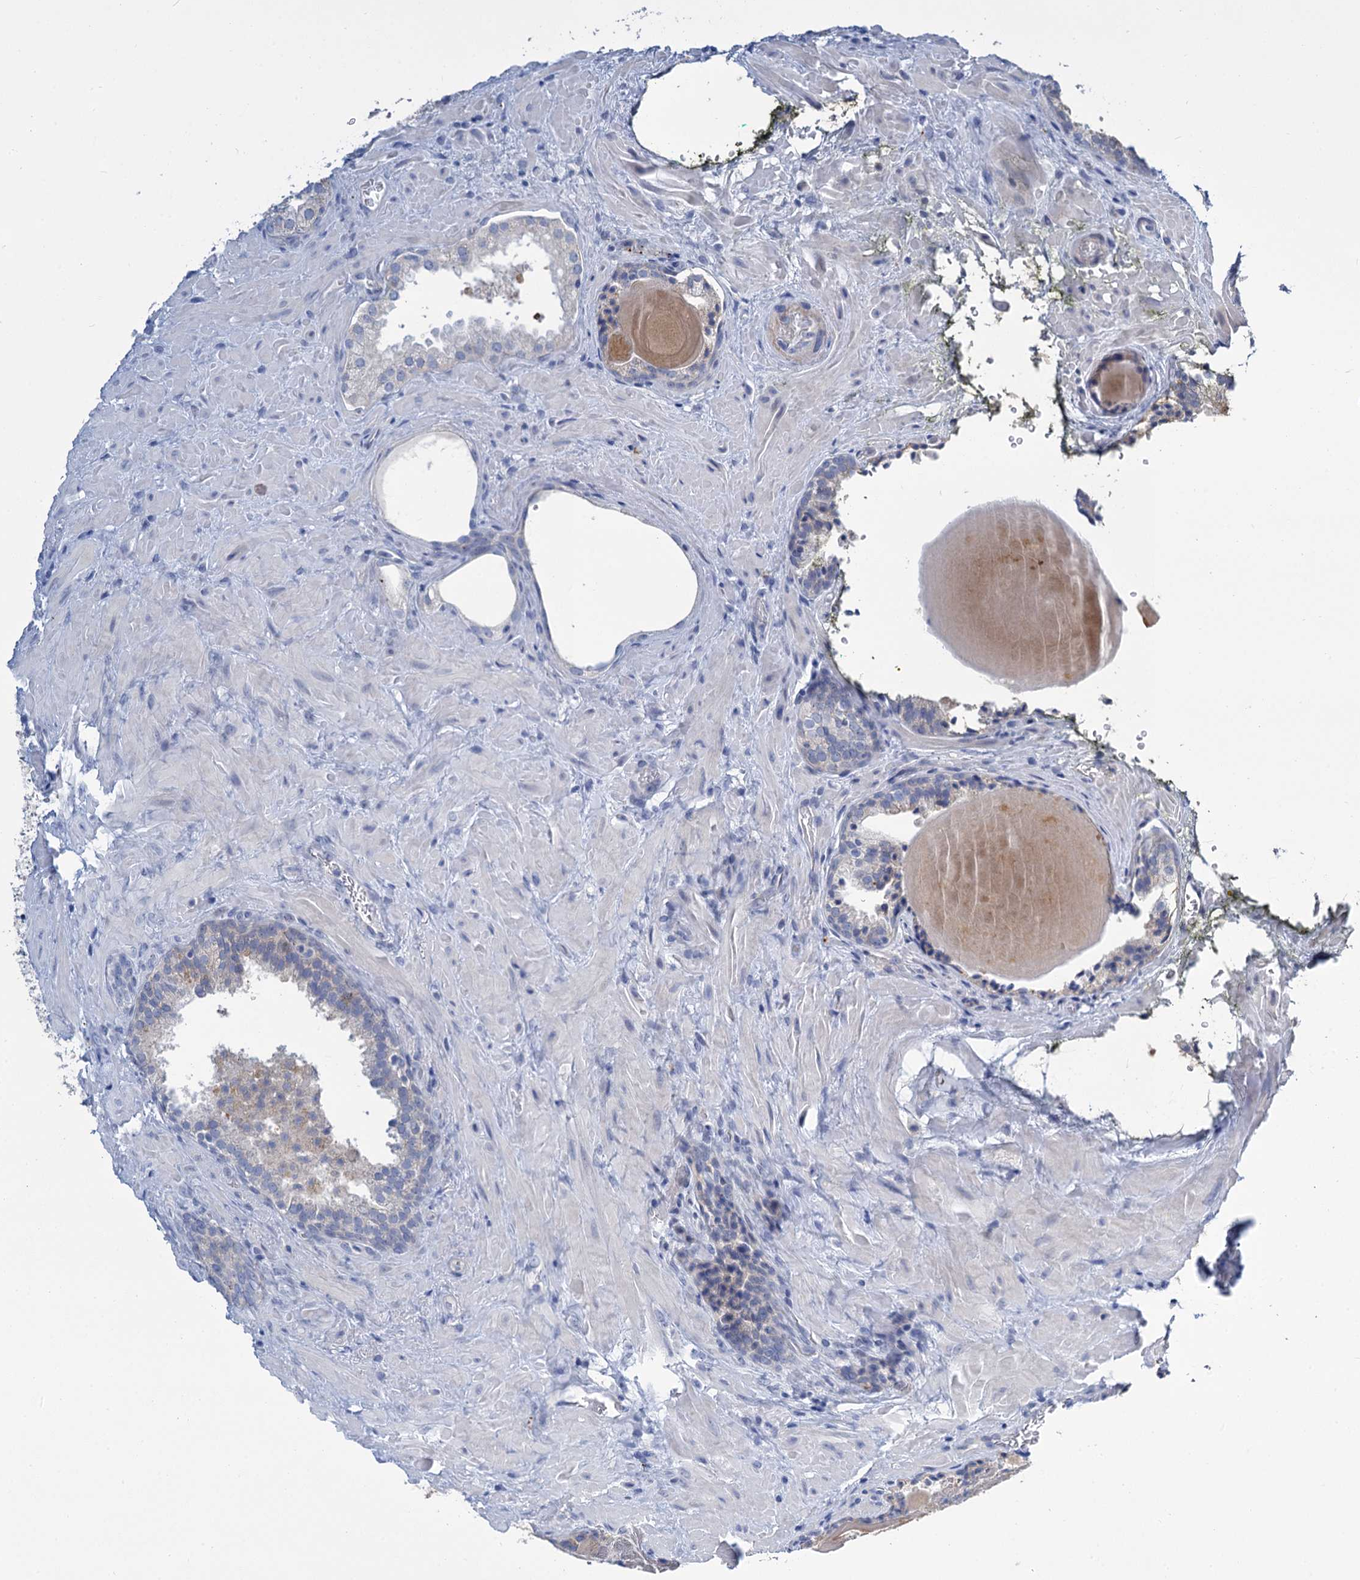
{"staining": {"intensity": "negative", "quantity": "none", "location": "none"}, "tissue": "prostate cancer", "cell_type": "Tumor cells", "image_type": "cancer", "snomed": [{"axis": "morphology", "description": "Adenocarcinoma, High grade"}, {"axis": "topography", "description": "Prostate"}], "caption": "This is an immunohistochemistry (IHC) image of human adenocarcinoma (high-grade) (prostate). There is no positivity in tumor cells.", "gene": "TRIM77", "patient": {"sex": "male", "age": 66}}